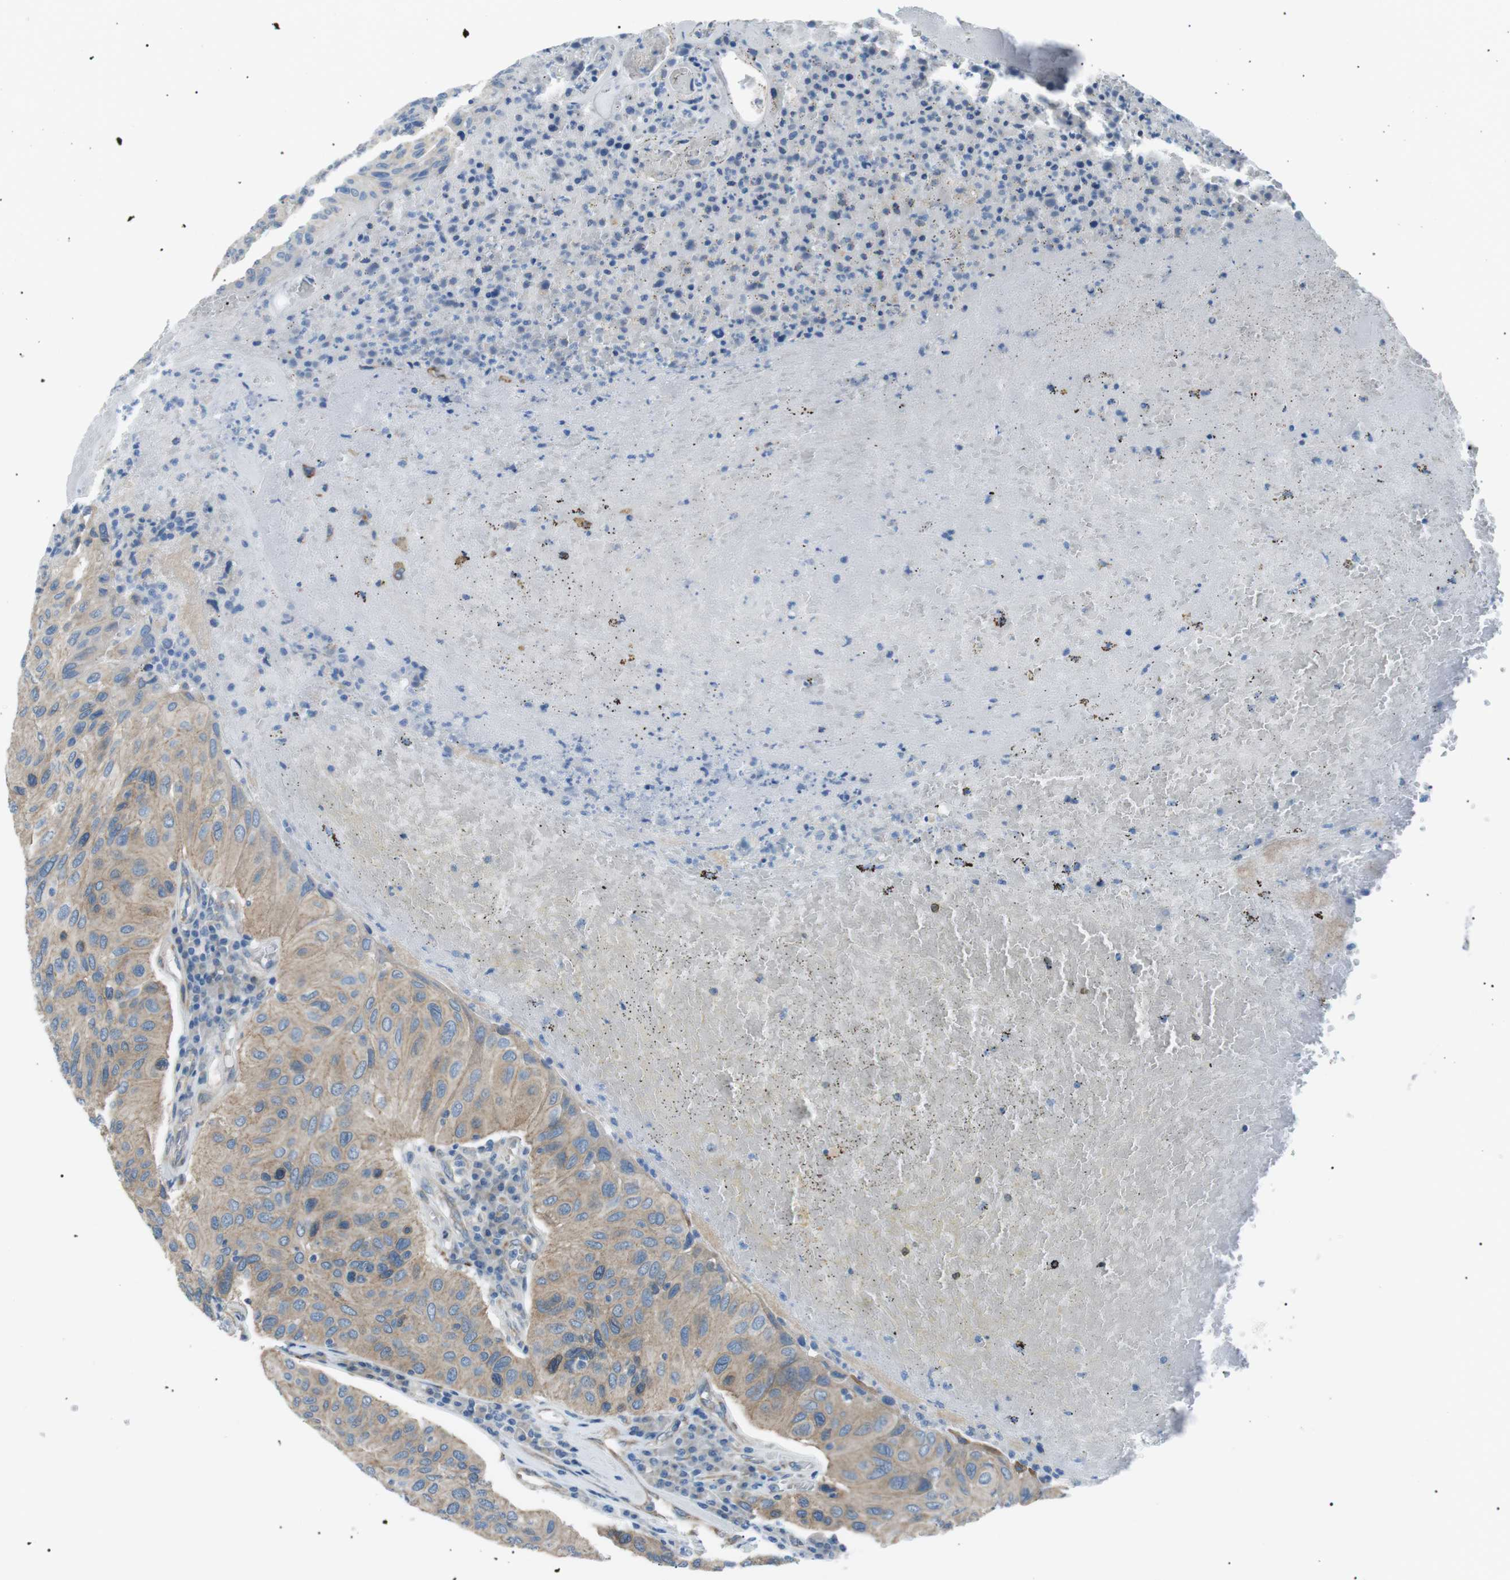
{"staining": {"intensity": "weak", "quantity": ">75%", "location": "cytoplasmic/membranous"}, "tissue": "urothelial cancer", "cell_type": "Tumor cells", "image_type": "cancer", "snomed": [{"axis": "morphology", "description": "Urothelial carcinoma, High grade"}, {"axis": "topography", "description": "Urinary bladder"}], "caption": "There is low levels of weak cytoplasmic/membranous staining in tumor cells of urothelial cancer, as demonstrated by immunohistochemical staining (brown color).", "gene": "MTARC2", "patient": {"sex": "male", "age": 66}}